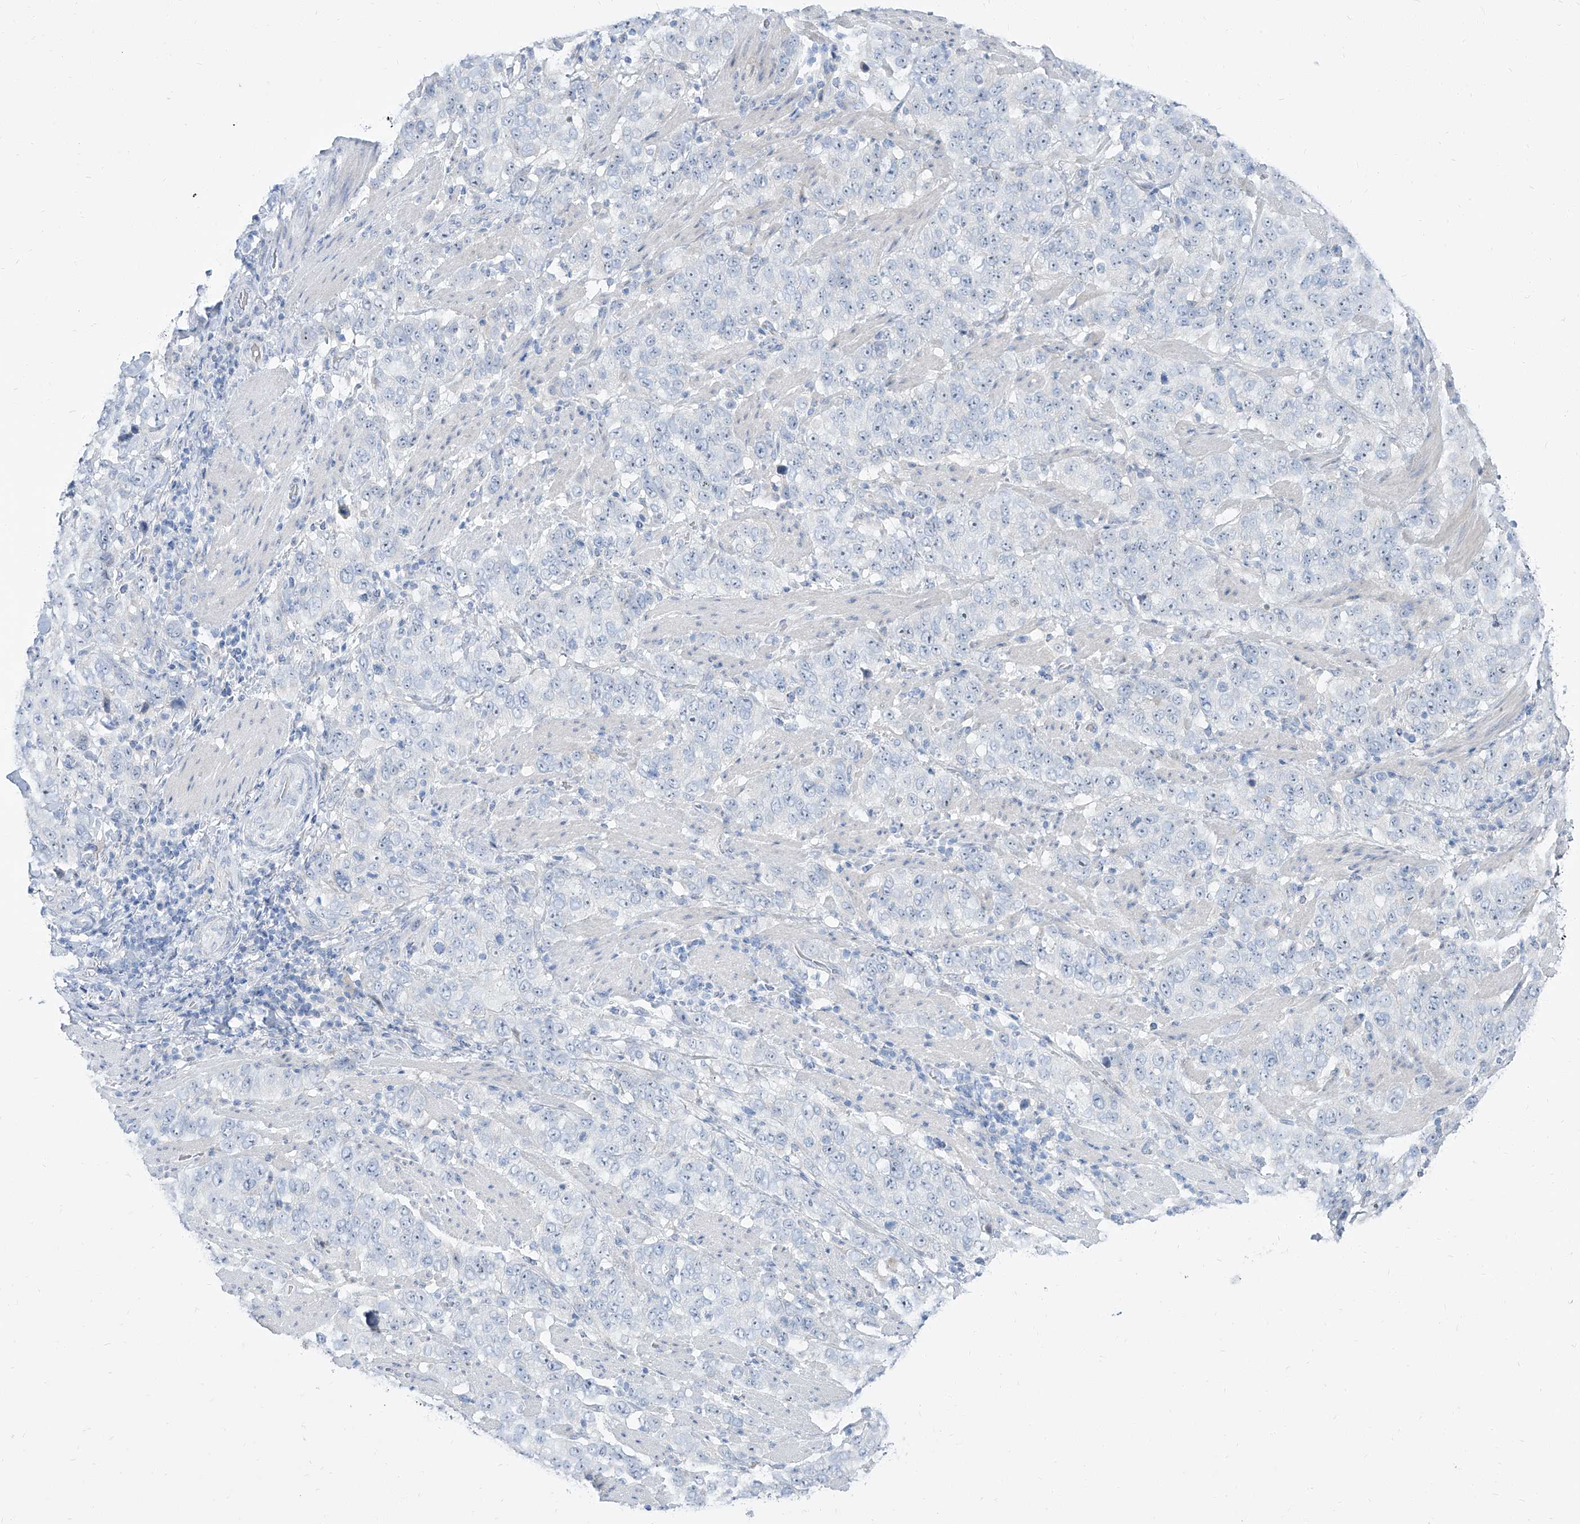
{"staining": {"intensity": "negative", "quantity": "none", "location": "none"}, "tissue": "stomach cancer", "cell_type": "Tumor cells", "image_type": "cancer", "snomed": [{"axis": "morphology", "description": "Adenocarcinoma, NOS"}, {"axis": "topography", "description": "Stomach"}], "caption": "Micrograph shows no protein positivity in tumor cells of stomach cancer tissue. (Immunohistochemistry, brightfield microscopy, high magnification).", "gene": "TXLNB", "patient": {"sex": "male", "age": 48}}